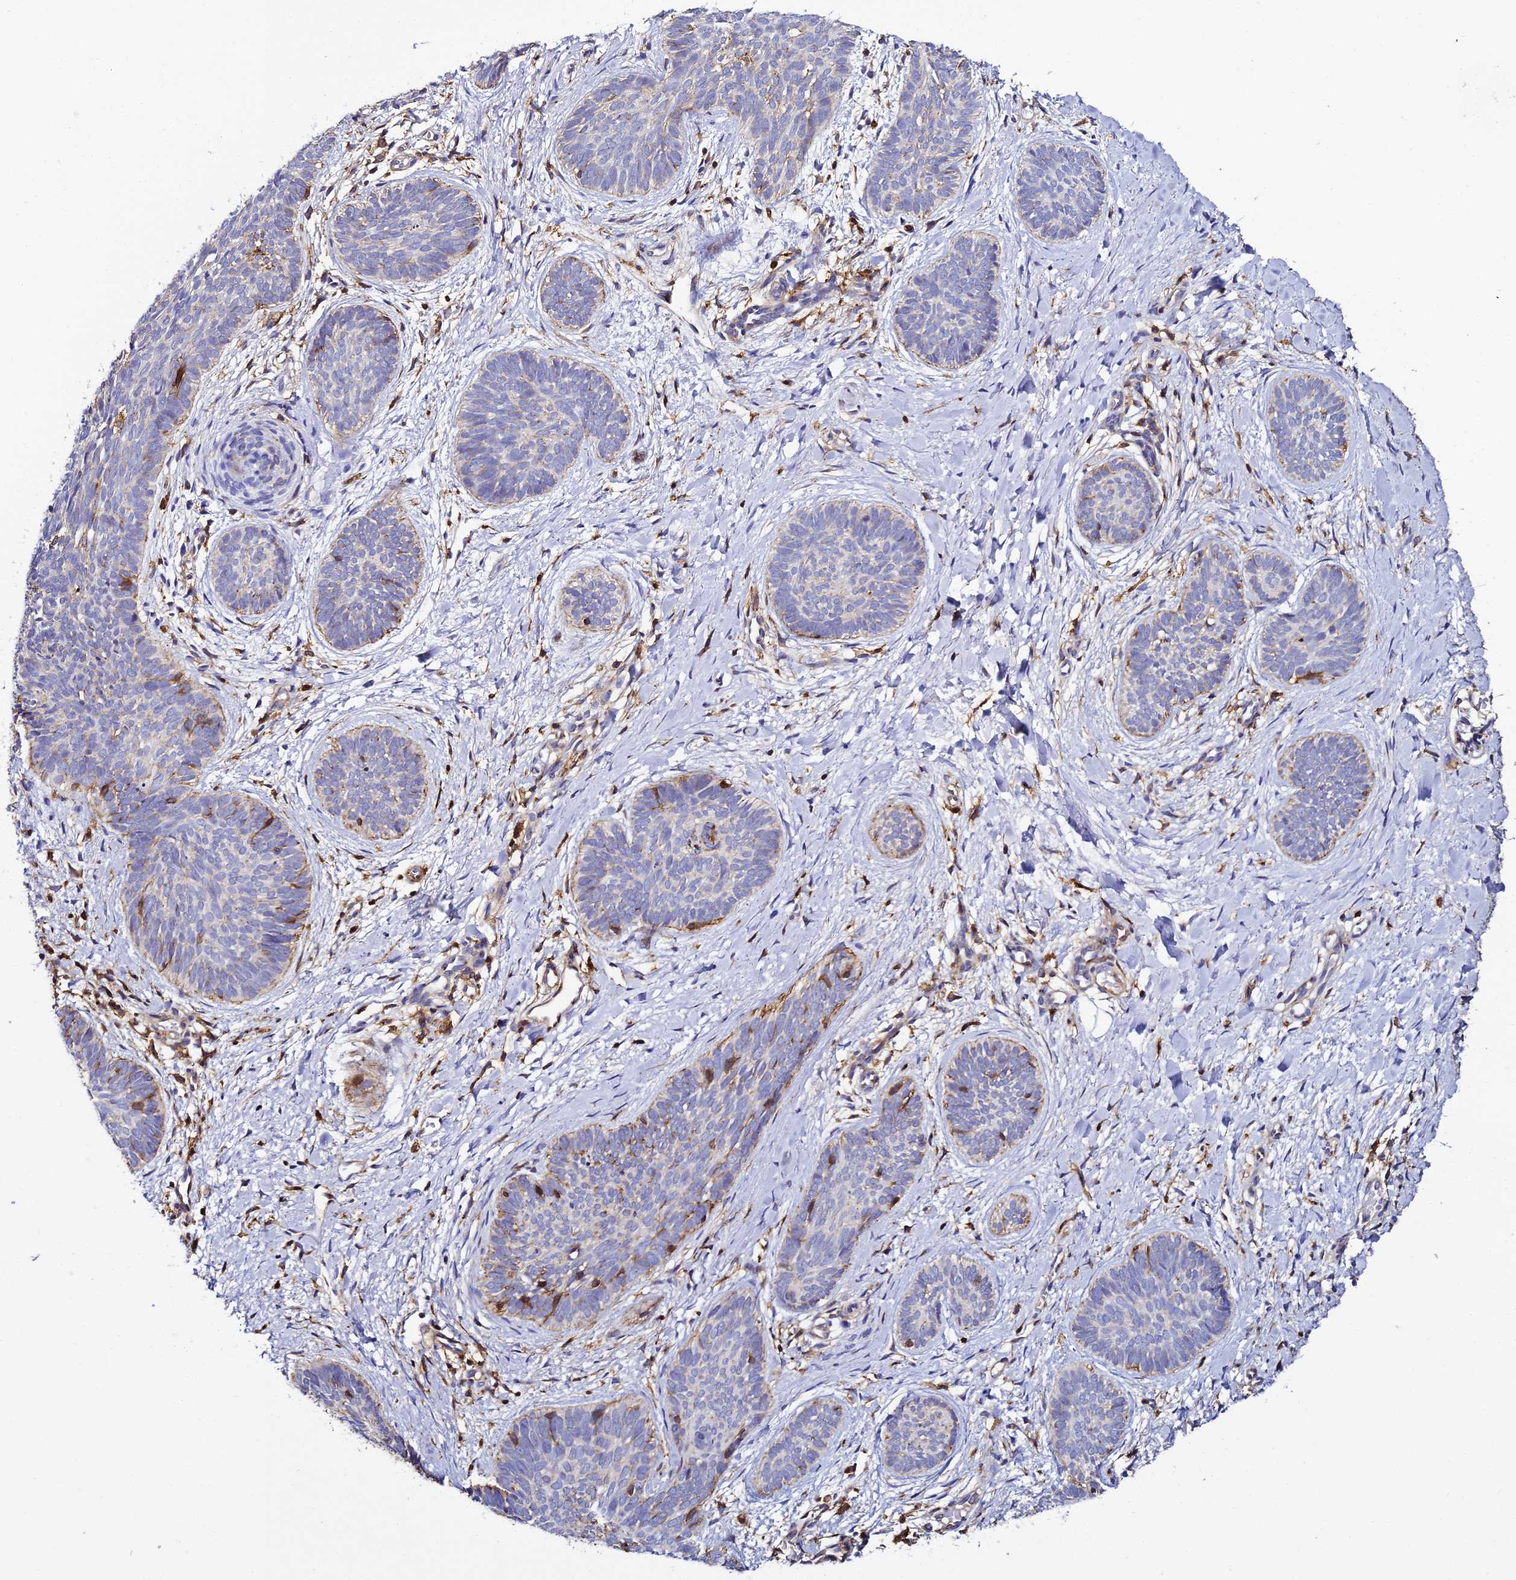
{"staining": {"intensity": "moderate", "quantity": "<25%", "location": "cytoplasmic/membranous"}, "tissue": "skin cancer", "cell_type": "Tumor cells", "image_type": "cancer", "snomed": [{"axis": "morphology", "description": "Basal cell carcinoma"}, {"axis": "topography", "description": "Skin"}], "caption": "Moderate cytoplasmic/membranous protein staining is present in about <25% of tumor cells in skin basal cell carcinoma. (Stains: DAB in brown, nuclei in blue, Microscopy: brightfield microscopy at high magnification).", "gene": "TRPV2", "patient": {"sex": "female", "age": 81}}